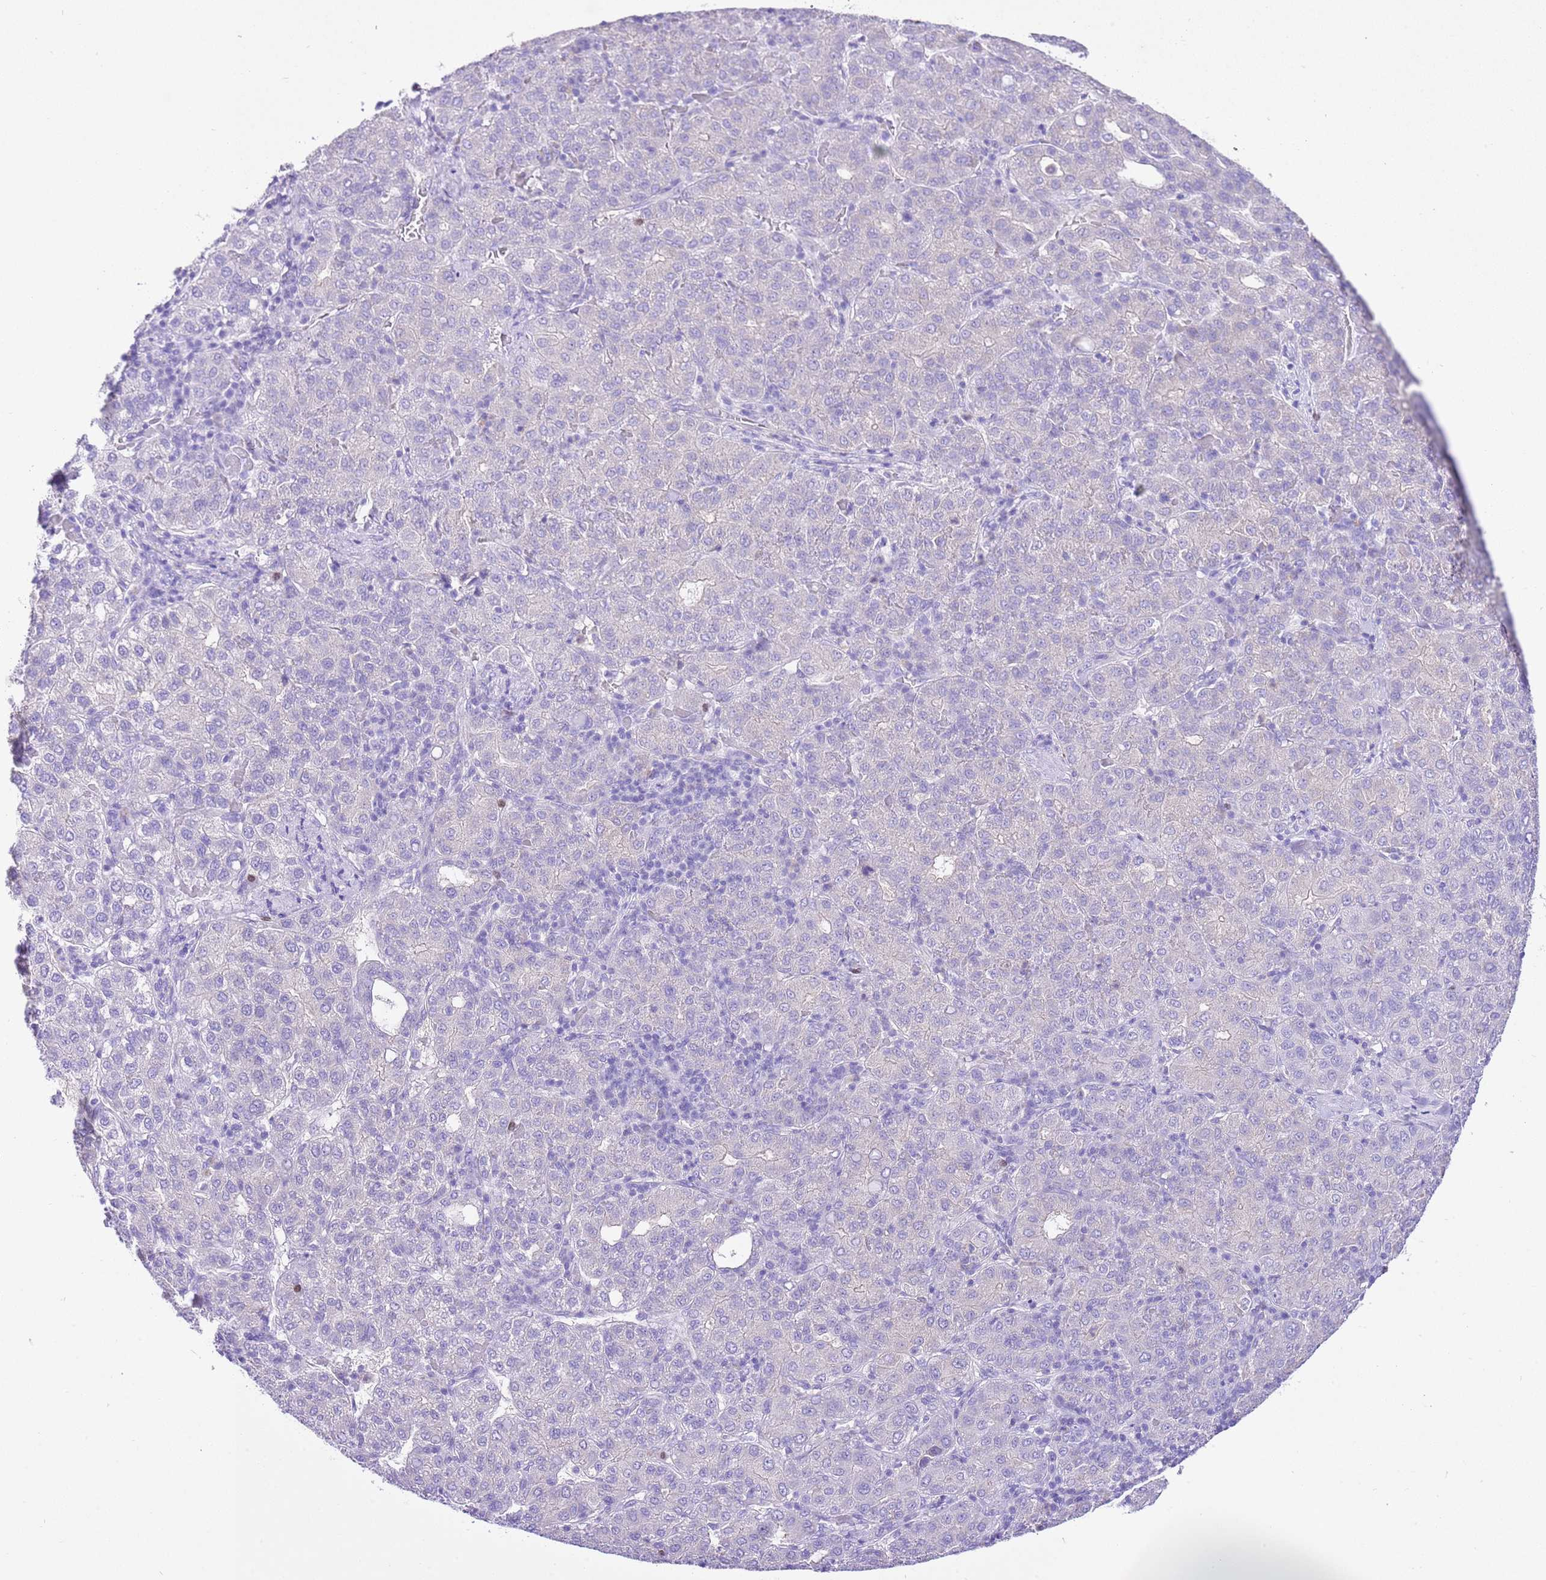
{"staining": {"intensity": "negative", "quantity": "none", "location": "none"}, "tissue": "liver cancer", "cell_type": "Tumor cells", "image_type": "cancer", "snomed": [{"axis": "morphology", "description": "Carcinoma, Hepatocellular, NOS"}, {"axis": "topography", "description": "Liver"}], "caption": "Protein analysis of liver cancer shows no significant positivity in tumor cells.", "gene": "BHLHA15", "patient": {"sex": "male", "age": 65}}